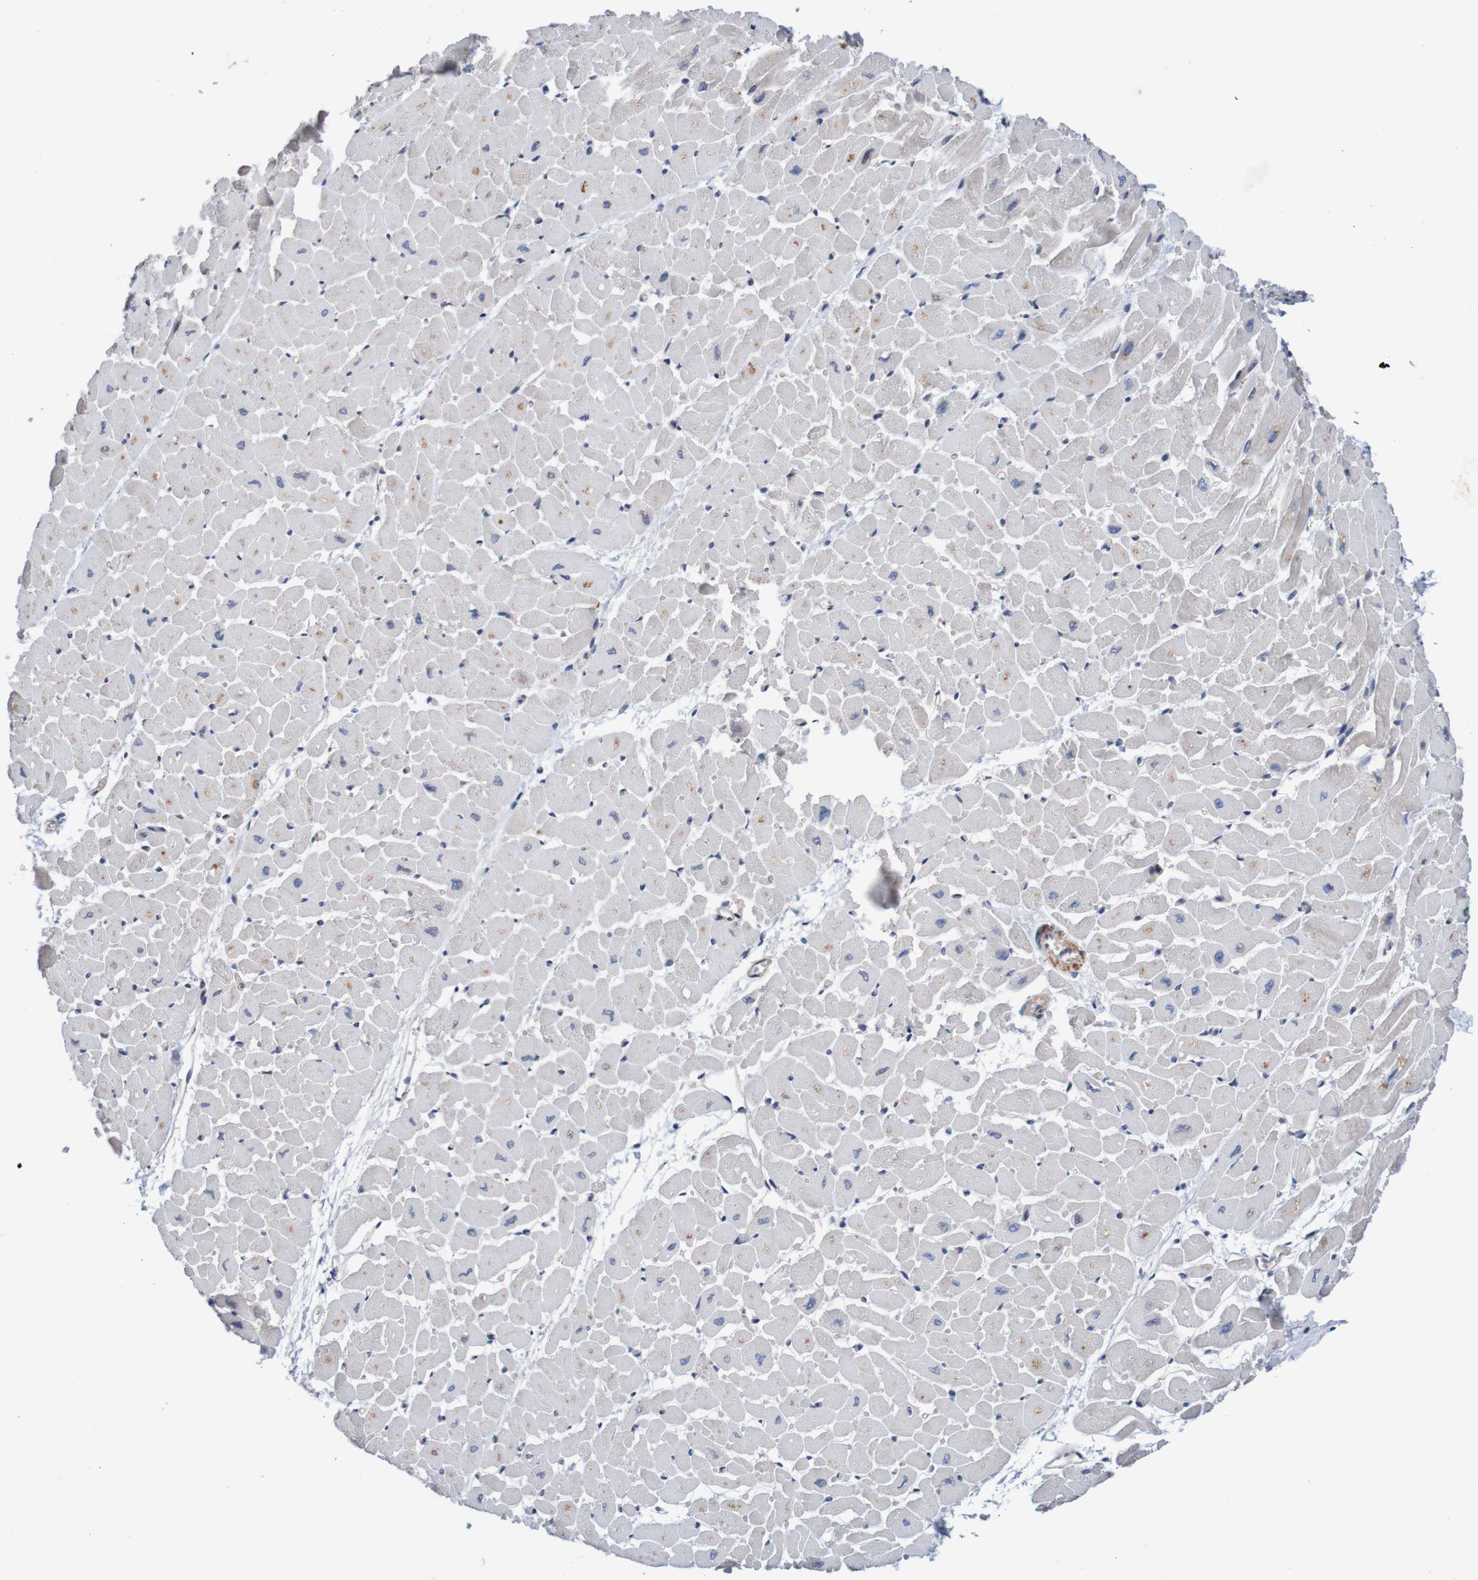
{"staining": {"intensity": "moderate", "quantity": "25%-75%", "location": "cytoplasmic/membranous"}, "tissue": "heart muscle", "cell_type": "Cardiomyocytes", "image_type": "normal", "snomed": [{"axis": "morphology", "description": "Normal tissue, NOS"}, {"axis": "topography", "description": "Heart"}], "caption": "High-power microscopy captured an IHC image of unremarkable heart muscle, revealing moderate cytoplasmic/membranous staining in approximately 25%-75% of cardiomyocytes.", "gene": "CPED1", "patient": {"sex": "male", "age": 45}}